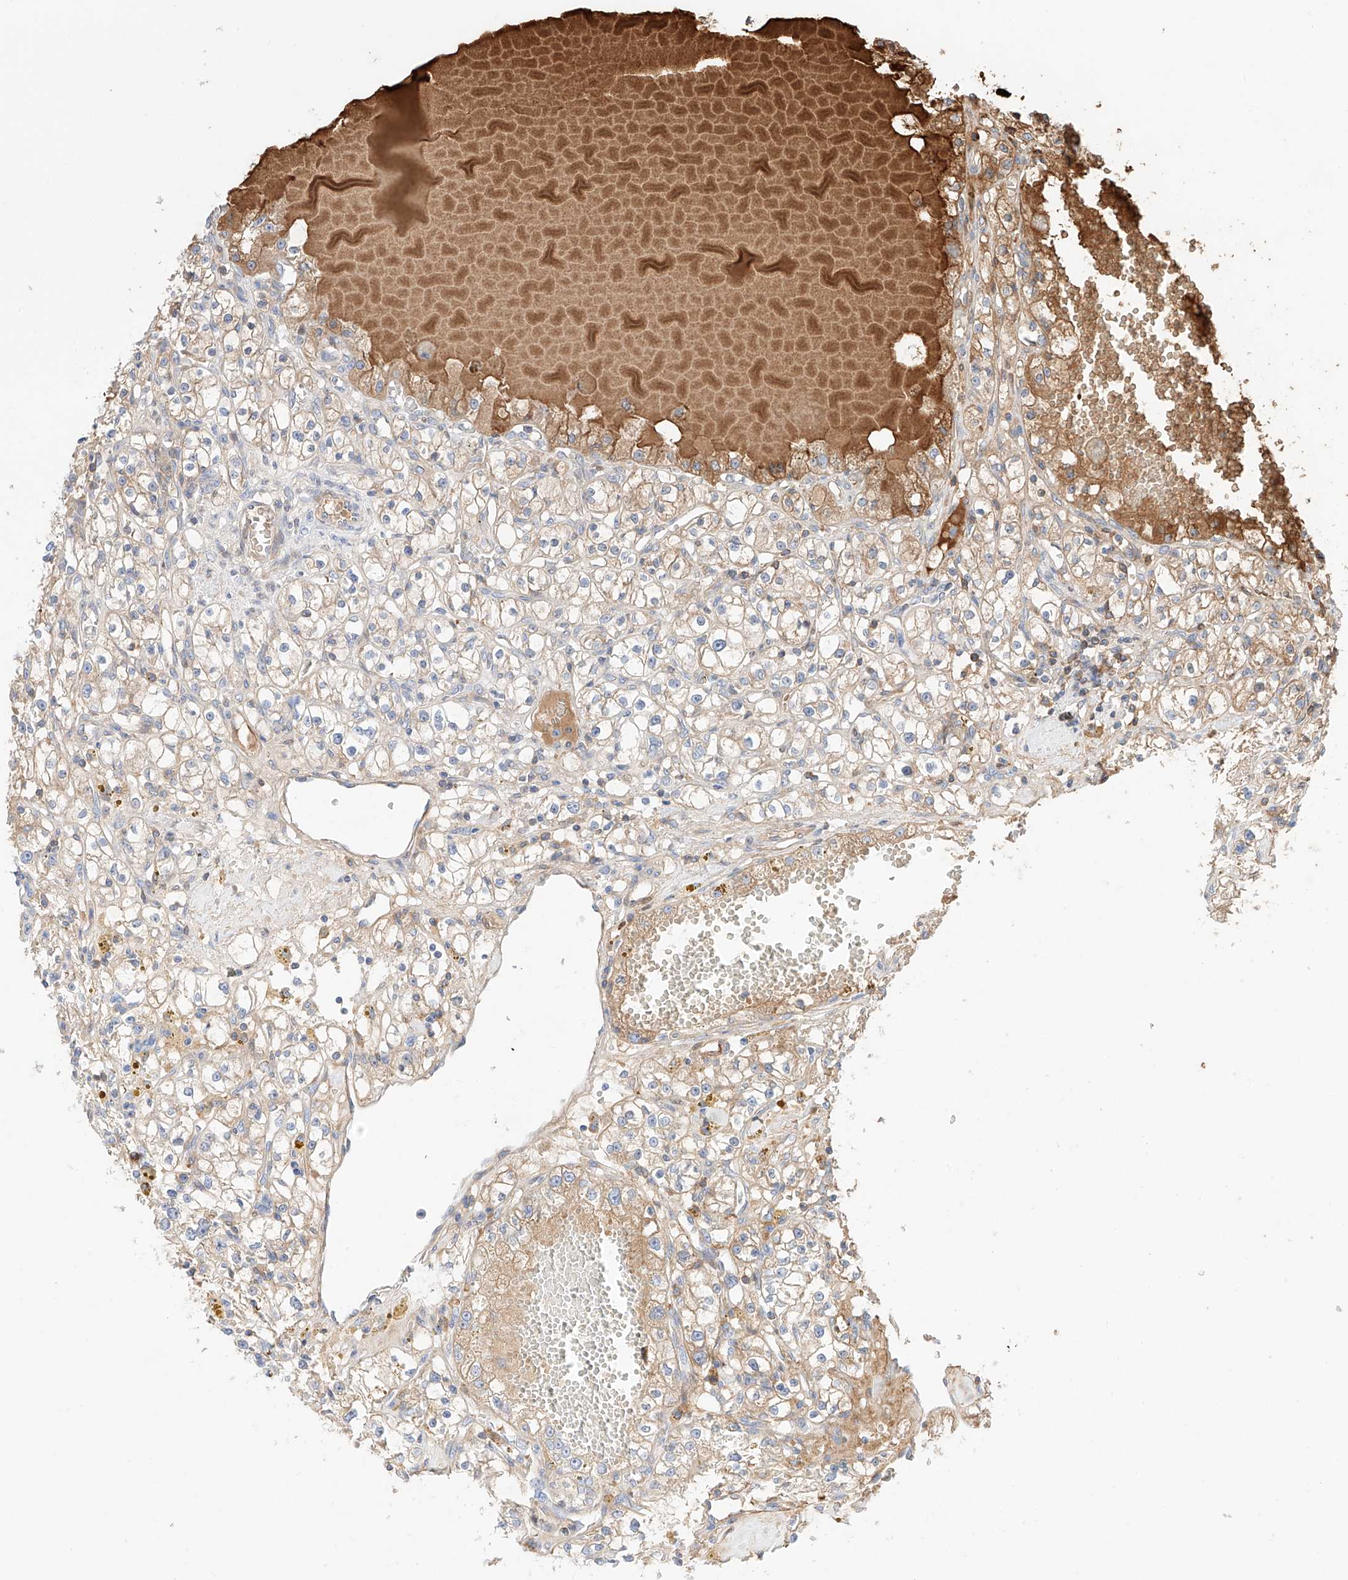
{"staining": {"intensity": "weak", "quantity": "25%-75%", "location": "cytoplasmic/membranous"}, "tissue": "renal cancer", "cell_type": "Tumor cells", "image_type": "cancer", "snomed": [{"axis": "morphology", "description": "Adenocarcinoma, NOS"}, {"axis": "topography", "description": "Kidney"}], "caption": "Adenocarcinoma (renal) was stained to show a protein in brown. There is low levels of weak cytoplasmic/membranous expression in about 25%-75% of tumor cells.", "gene": "PGGT1B", "patient": {"sex": "male", "age": 56}}